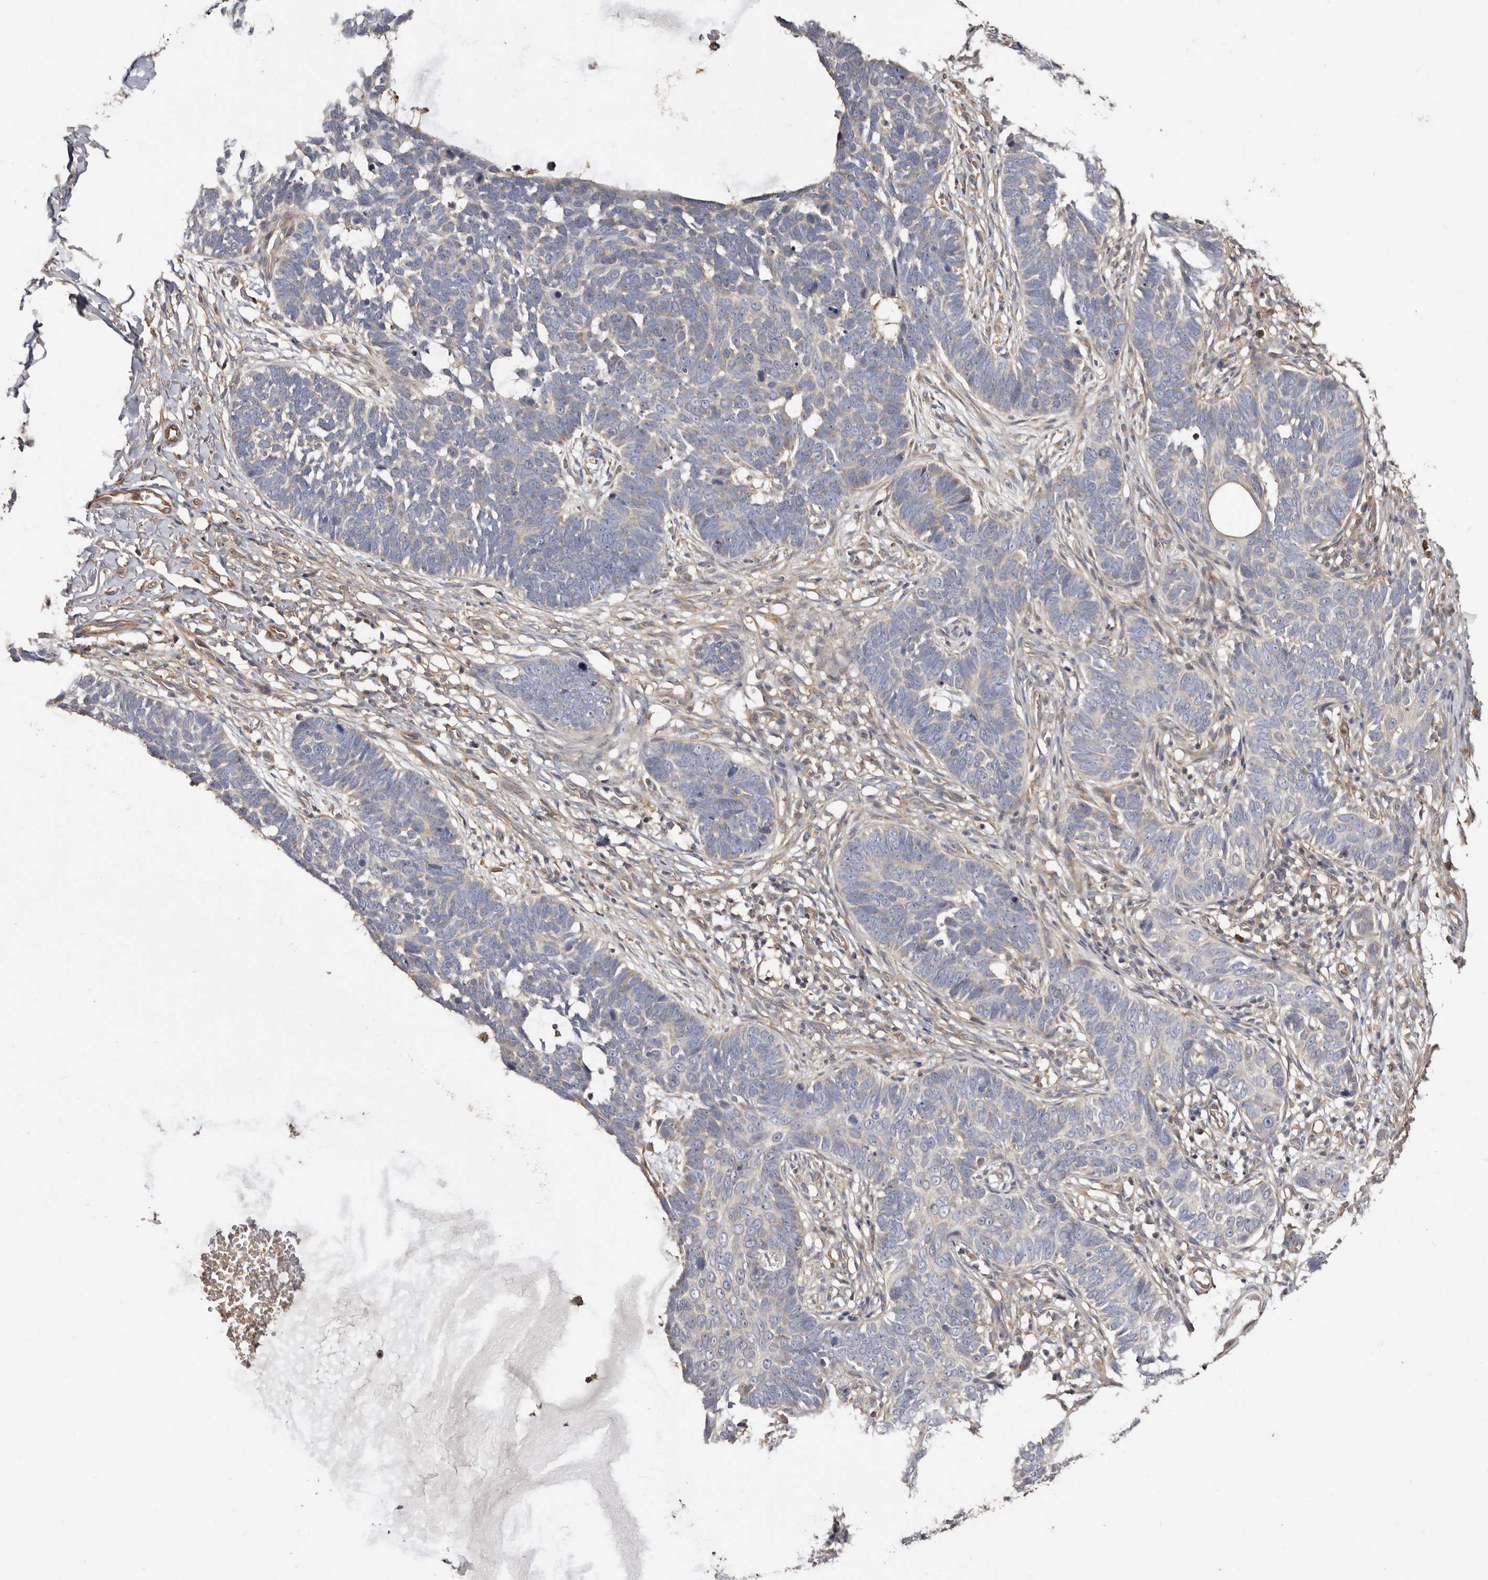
{"staining": {"intensity": "negative", "quantity": "none", "location": "none"}, "tissue": "skin cancer", "cell_type": "Tumor cells", "image_type": "cancer", "snomed": [{"axis": "morphology", "description": "Normal tissue, NOS"}, {"axis": "morphology", "description": "Basal cell carcinoma"}, {"axis": "topography", "description": "Skin"}], "caption": "The photomicrograph exhibits no staining of tumor cells in skin basal cell carcinoma.", "gene": "LRRC25", "patient": {"sex": "male", "age": 77}}